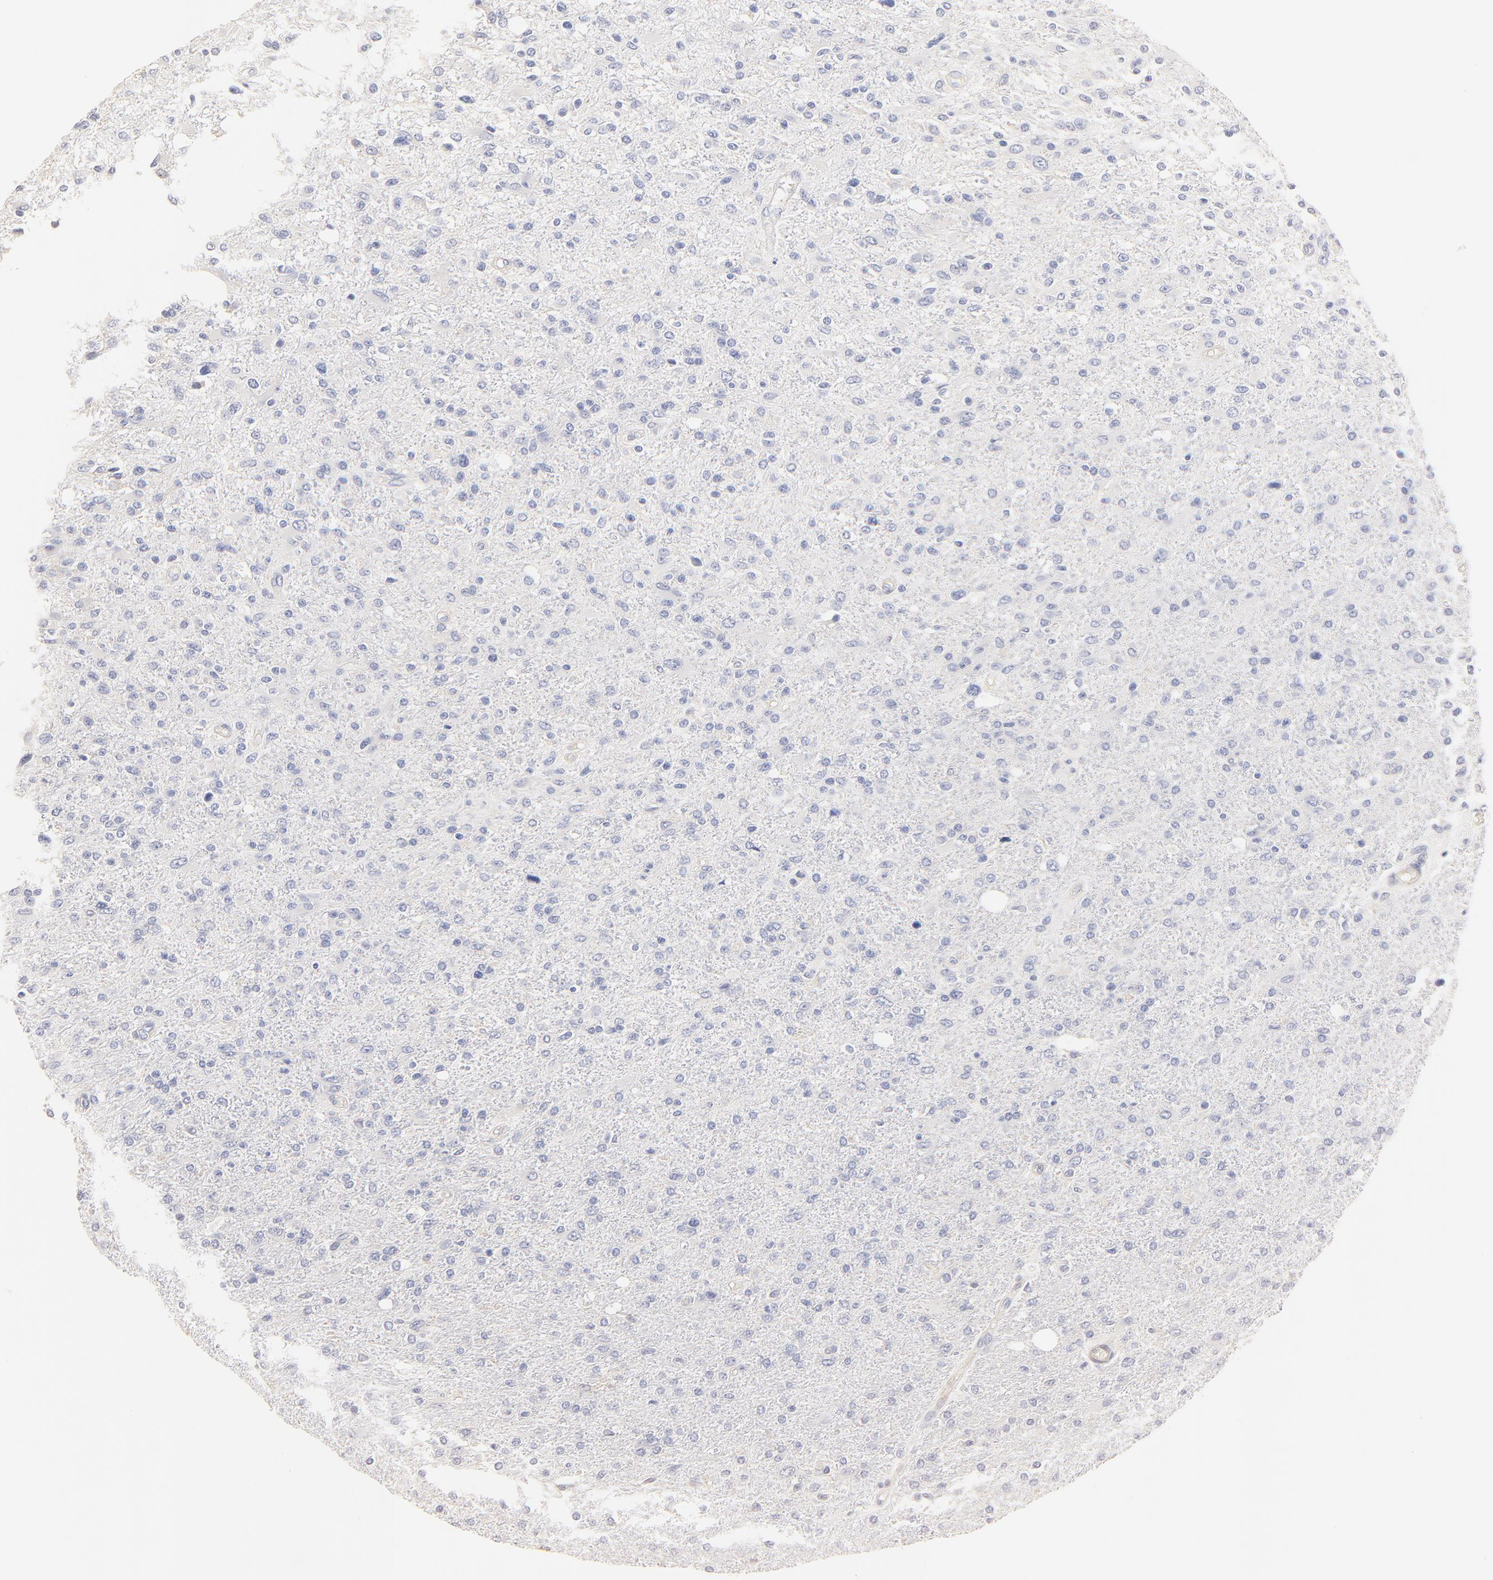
{"staining": {"intensity": "negative", "quantity": "none", "location": "none"}, "tissue": "glioma", "cell_type": "Tumor cells", "image_type": "cancer", "snomed": [{"axis": "morphology", "description": "Glioma, malignant, High grade"}, {"axis": "topography", "description": "Brain"}], "caption": "Immunohistochemistry (IHC) photomicrograph of neoplastic tissue: glioma stained with DAB (3,3'-diaminobenzidine) displays no significant protein staining in tumor cells.", "gene": "ITGA8", "patient": {"sex": "male", "age": 36}}